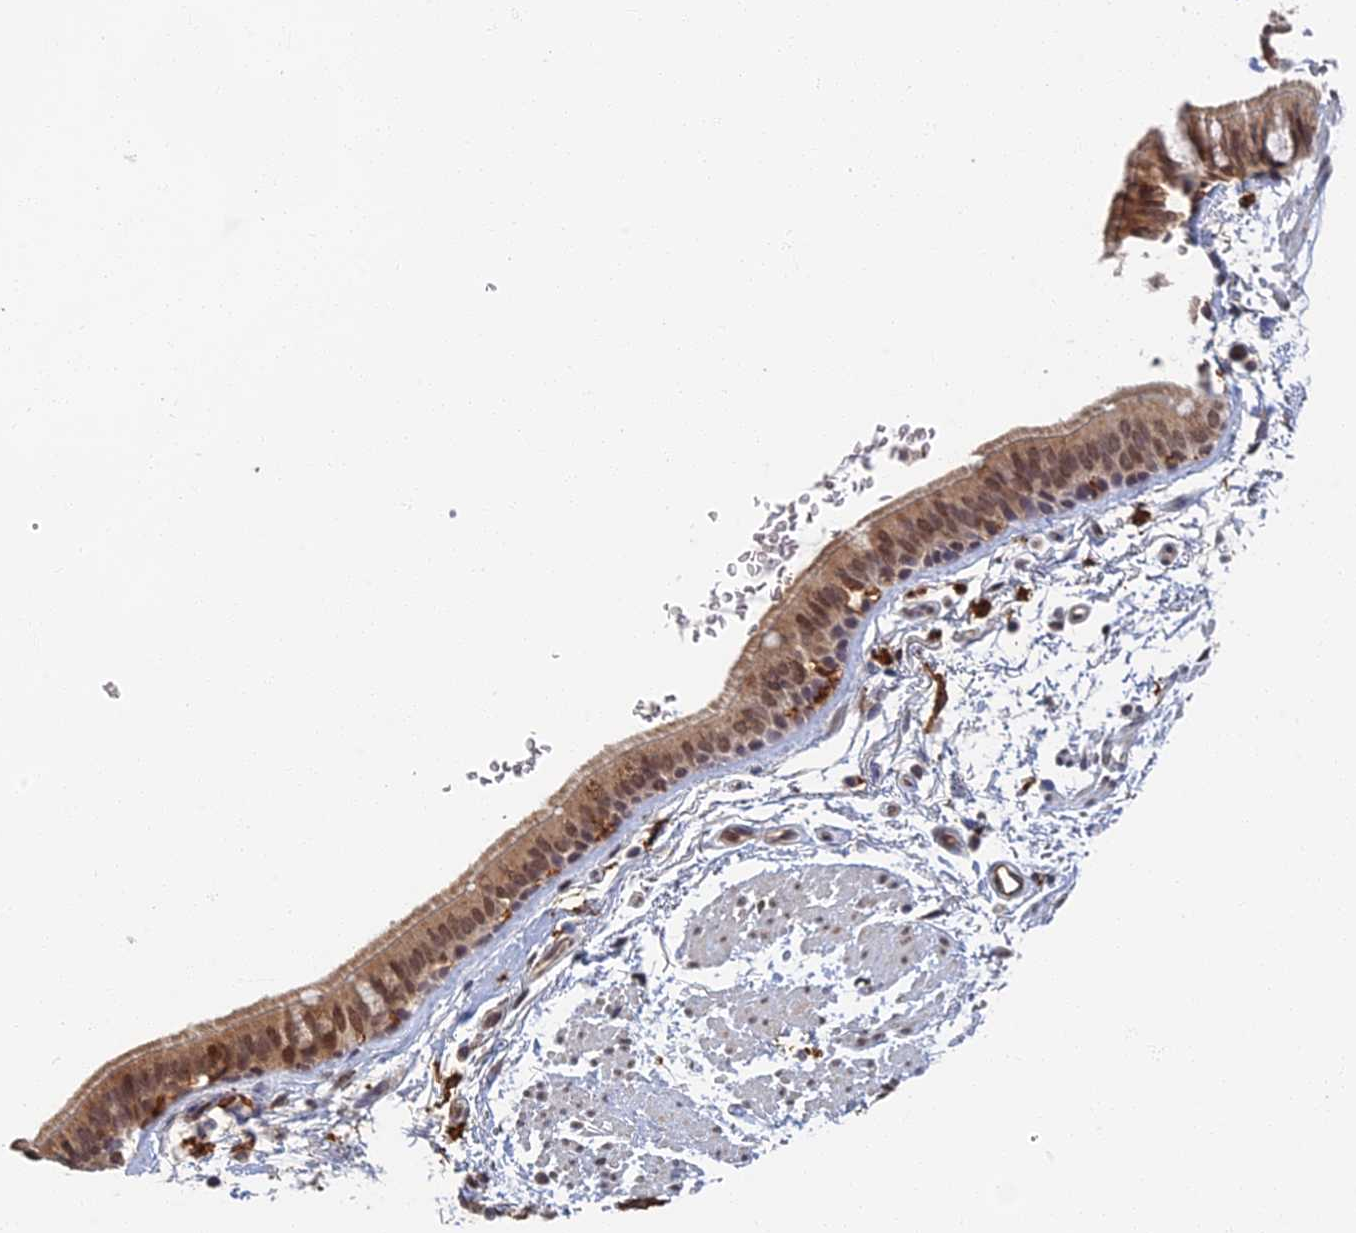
{"staining": {"intensity": "moderate", "quantity": ">75%", "location": "cytoplasmic/membranous,nuclear"}, "tissue": "bronchus", "cell_type": "Respiratory epithelial cells", "image_type": "normal", "snomed": [{"axis": "morphology", "description": "Normal tissue, NOS"}, {"axis": "topography", "description": "Lymph node"}, {"axis": "topography", "description": "Bronchus"}], "caption": "Respiratory epithelial cells display medium levels of moderate cytoplasmic/membranous,nuclear staining in approximately >75% of cells in unremarkable human bronchus.", "gene": "GPATCH1", "patient": {"sex": "female", "age": 70}}